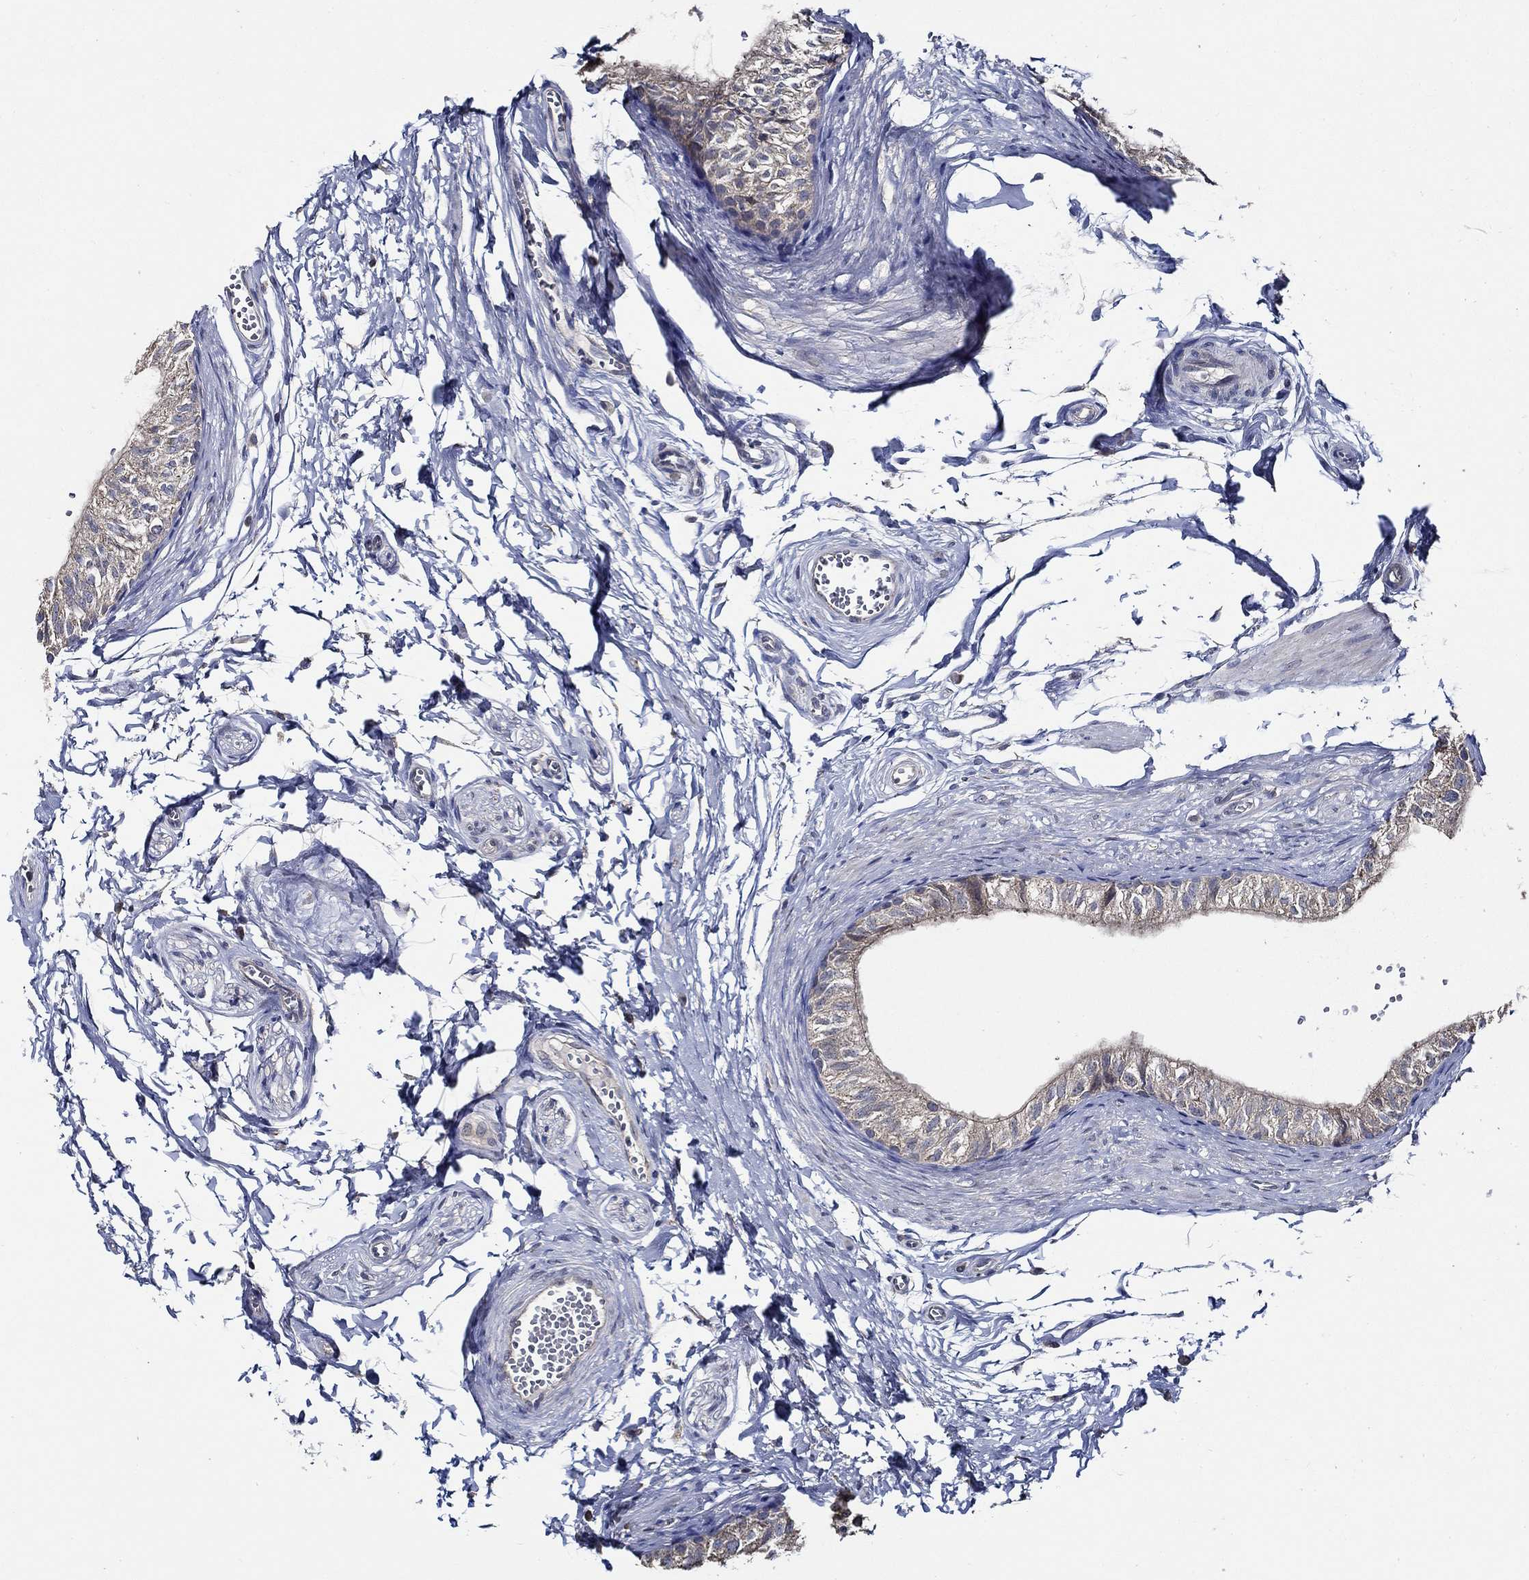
{"staining": {"intensity": "weak", "quantity": ">75%", "location": "cytoplasmic/membranous"}, "tissue": "epididymis", "cell_type": "Glandular cells", "image_type": "normal", "snomed": [{"axis": "morphology", "description": "Normal tissue, NOS"}, {"axis": "topography", "description": "Epididymis"}], "caption": "Protein staining exhibits weak cytoplasmic/membranous staining in approximately >75% of glandular cells in normal epididymis. (brown staining indicates protein expression, while blue staining denotes nuclei).", "gene": "WDR53", "patient": {"sex": "male", "age": 22}}